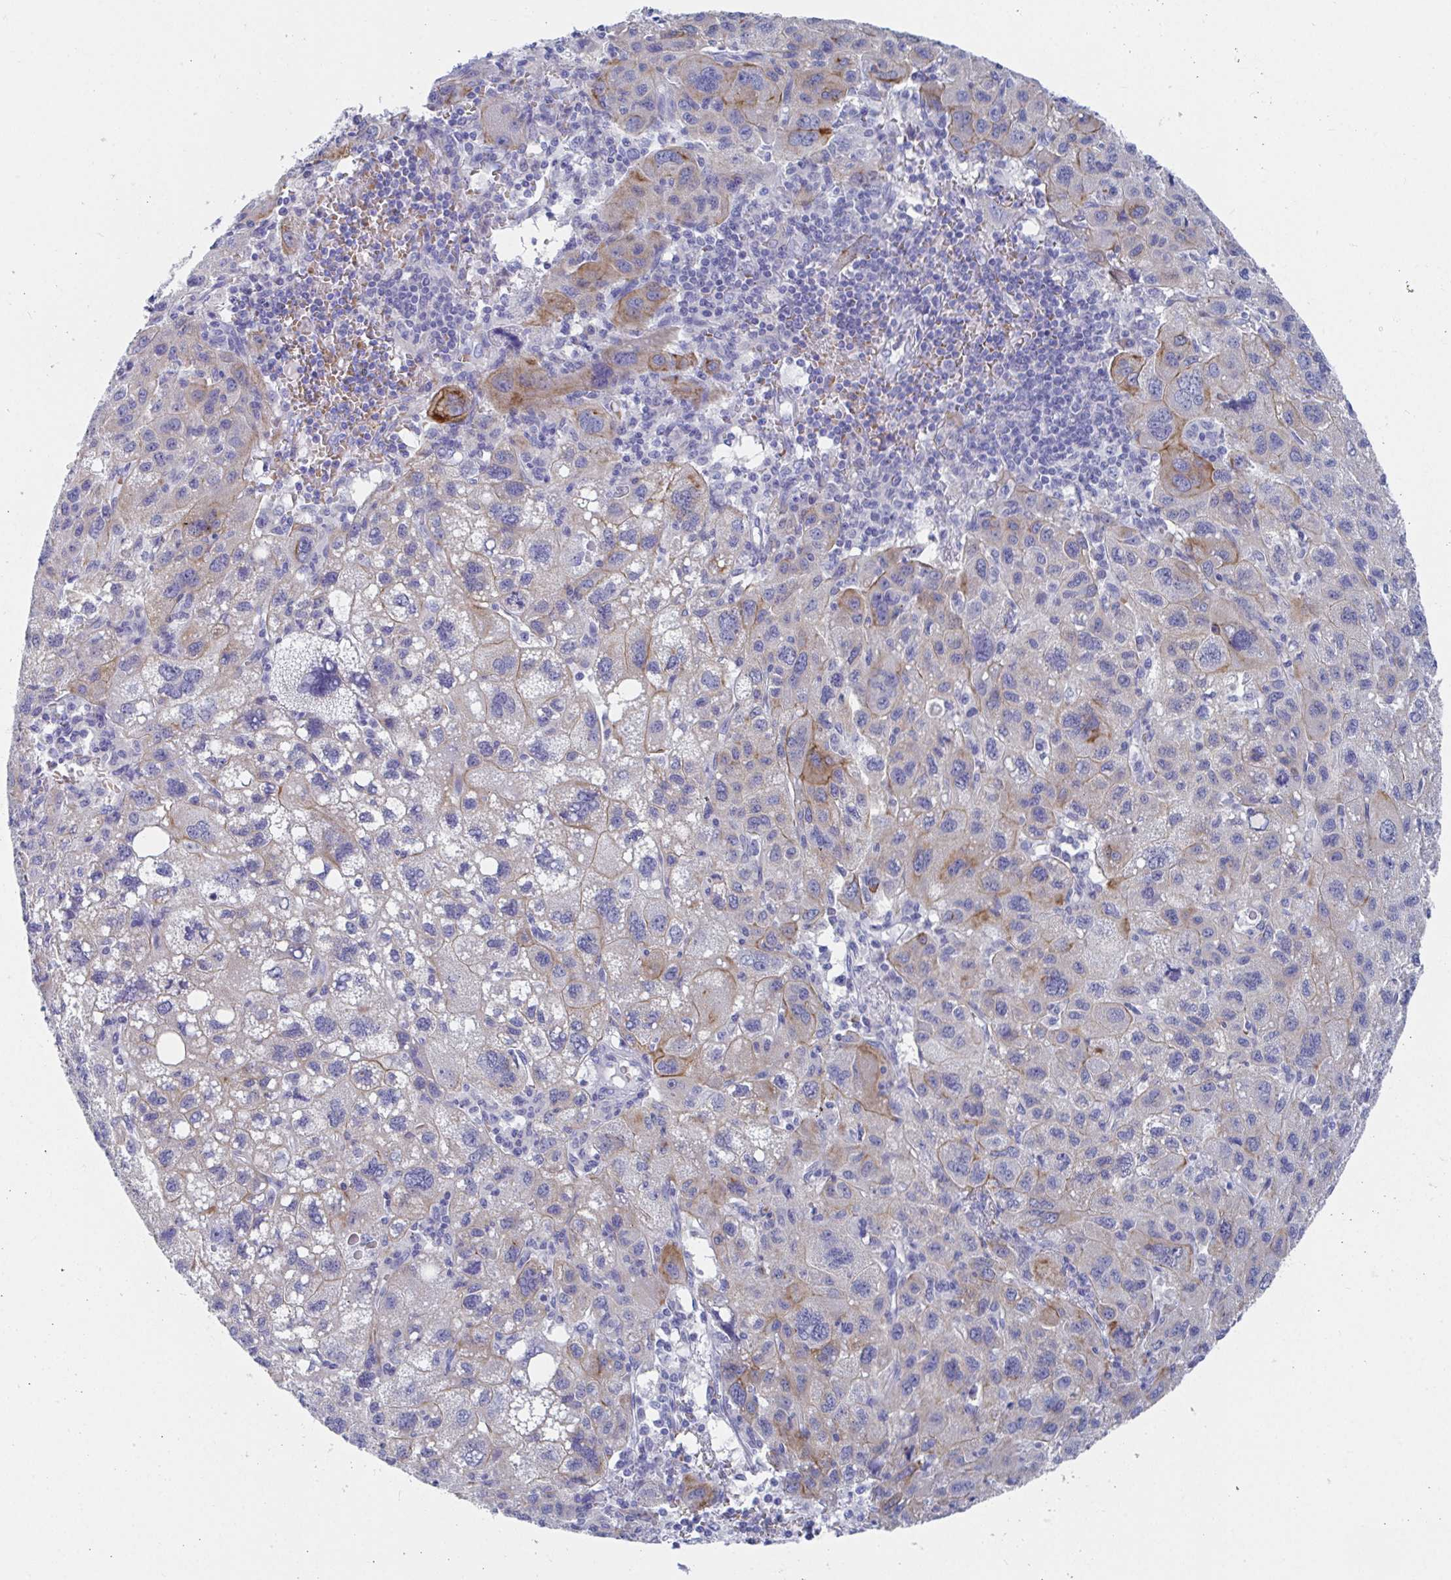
{"staining": {"intensity": "moderate", "quantity": "25%-75%", "location": "cytoplasmic/membranous"}, "tissue": "liver cancer", "cell_type": "Tumor cells", "image_type": "cancer", "snomed": [{"axis": "morphology", "description": "Carcinoma, Hepatocellular, NOS"}, {"axis": "topography", "description": "Liver"}], "caption": "Immunohistochemical staining of hepatocellular carcinoma (liver) displays medium levels of moderate cytoplasmic/membranous protein staining in approximately 25%-75% of tumor cells.", "gene": "CLDN8", "patient": {"sex": "female", "age": 77}}